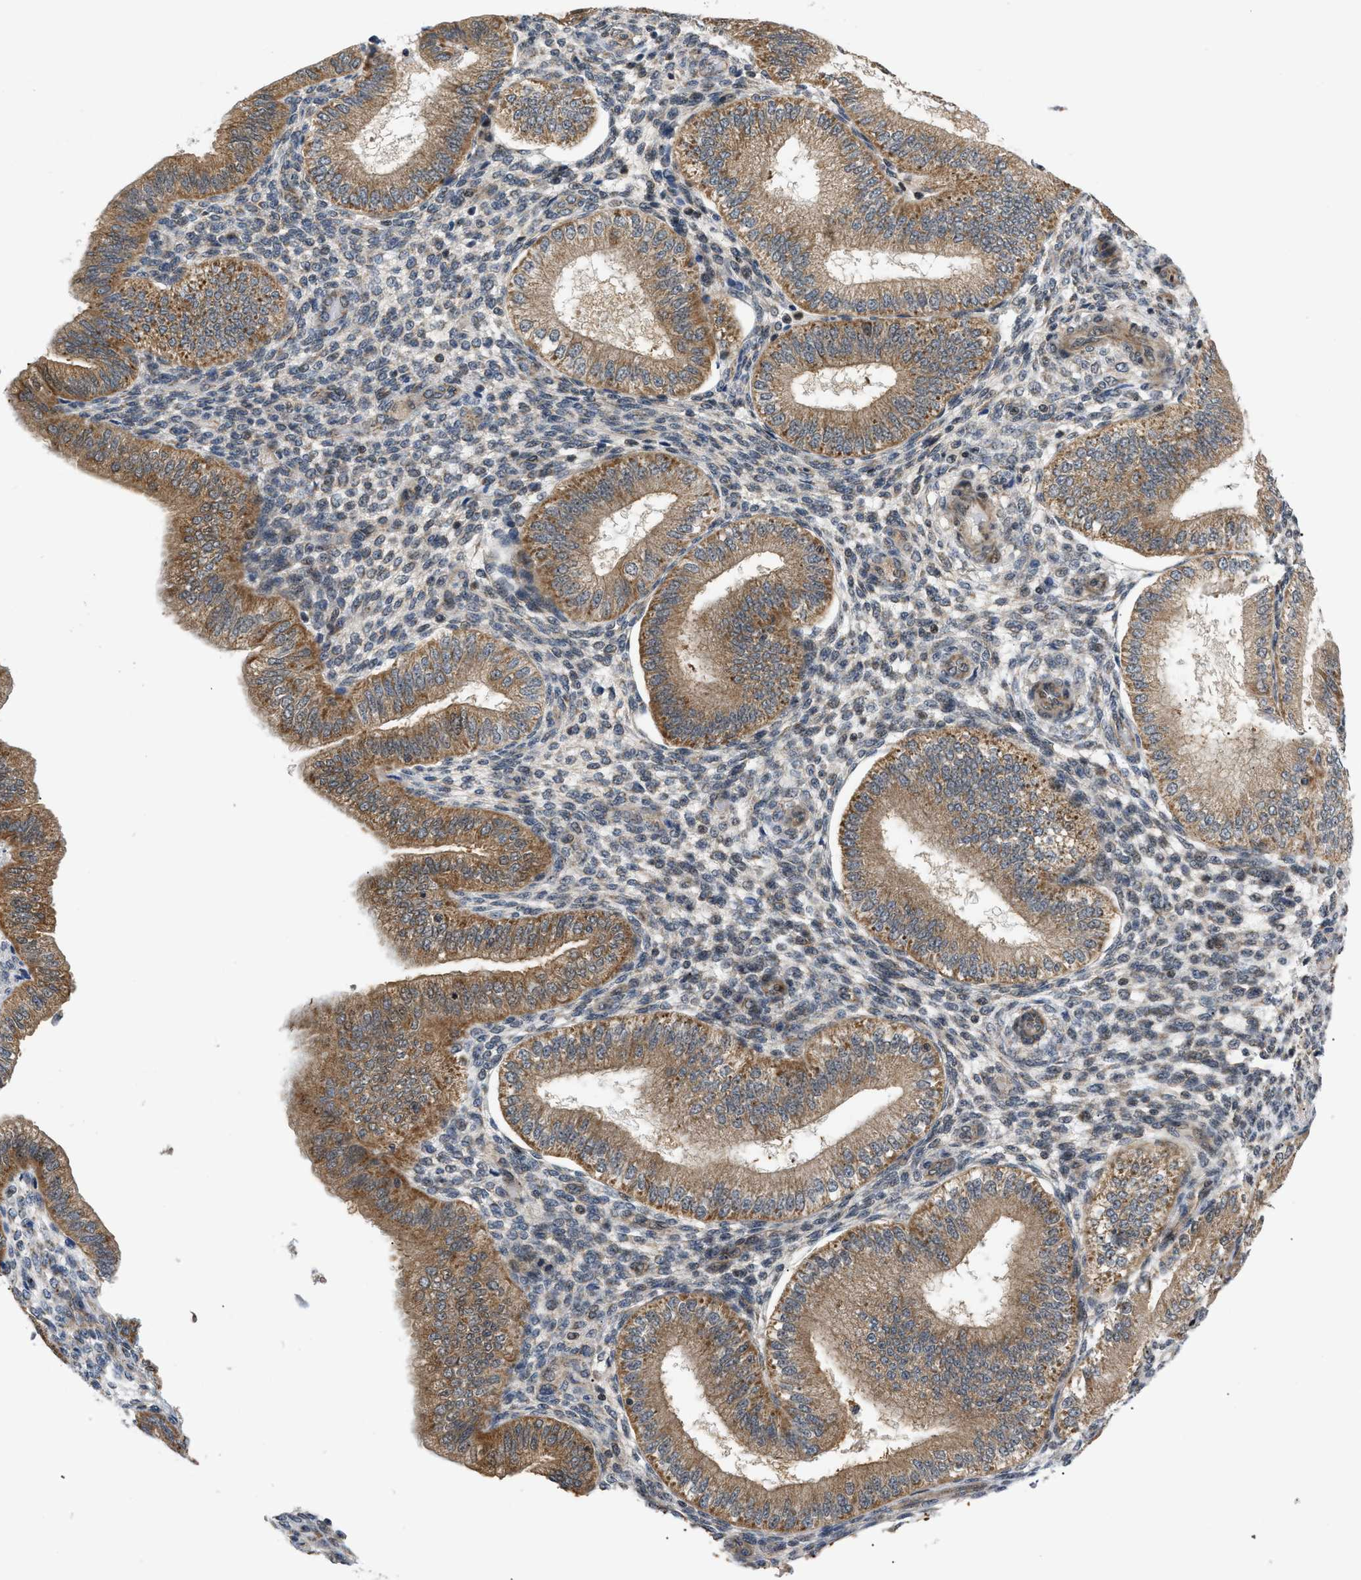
{"staining": {"intensity": "weak", "quantity": "<25%", "location": "cytoplasmic/membranous"}, "tissue": "endometrium", "cell_type": "Cells in endometrial stroma", "image_type": "normal", "snomed": [{"axis": "morphology", "description": "Normal tissue, NOS"}, {"axis": "topography", "description": "Endometrium"}], "caption": "Cells in endometrial stroma show no significant positivity in unremarkable endometrium. (DAB (3,3'-diaminobenzidine) IHC visualized using brightfield microscopy, high magnification).", "gene": "ZBTB11", "patient": {"sex": "female", "age": 39}}